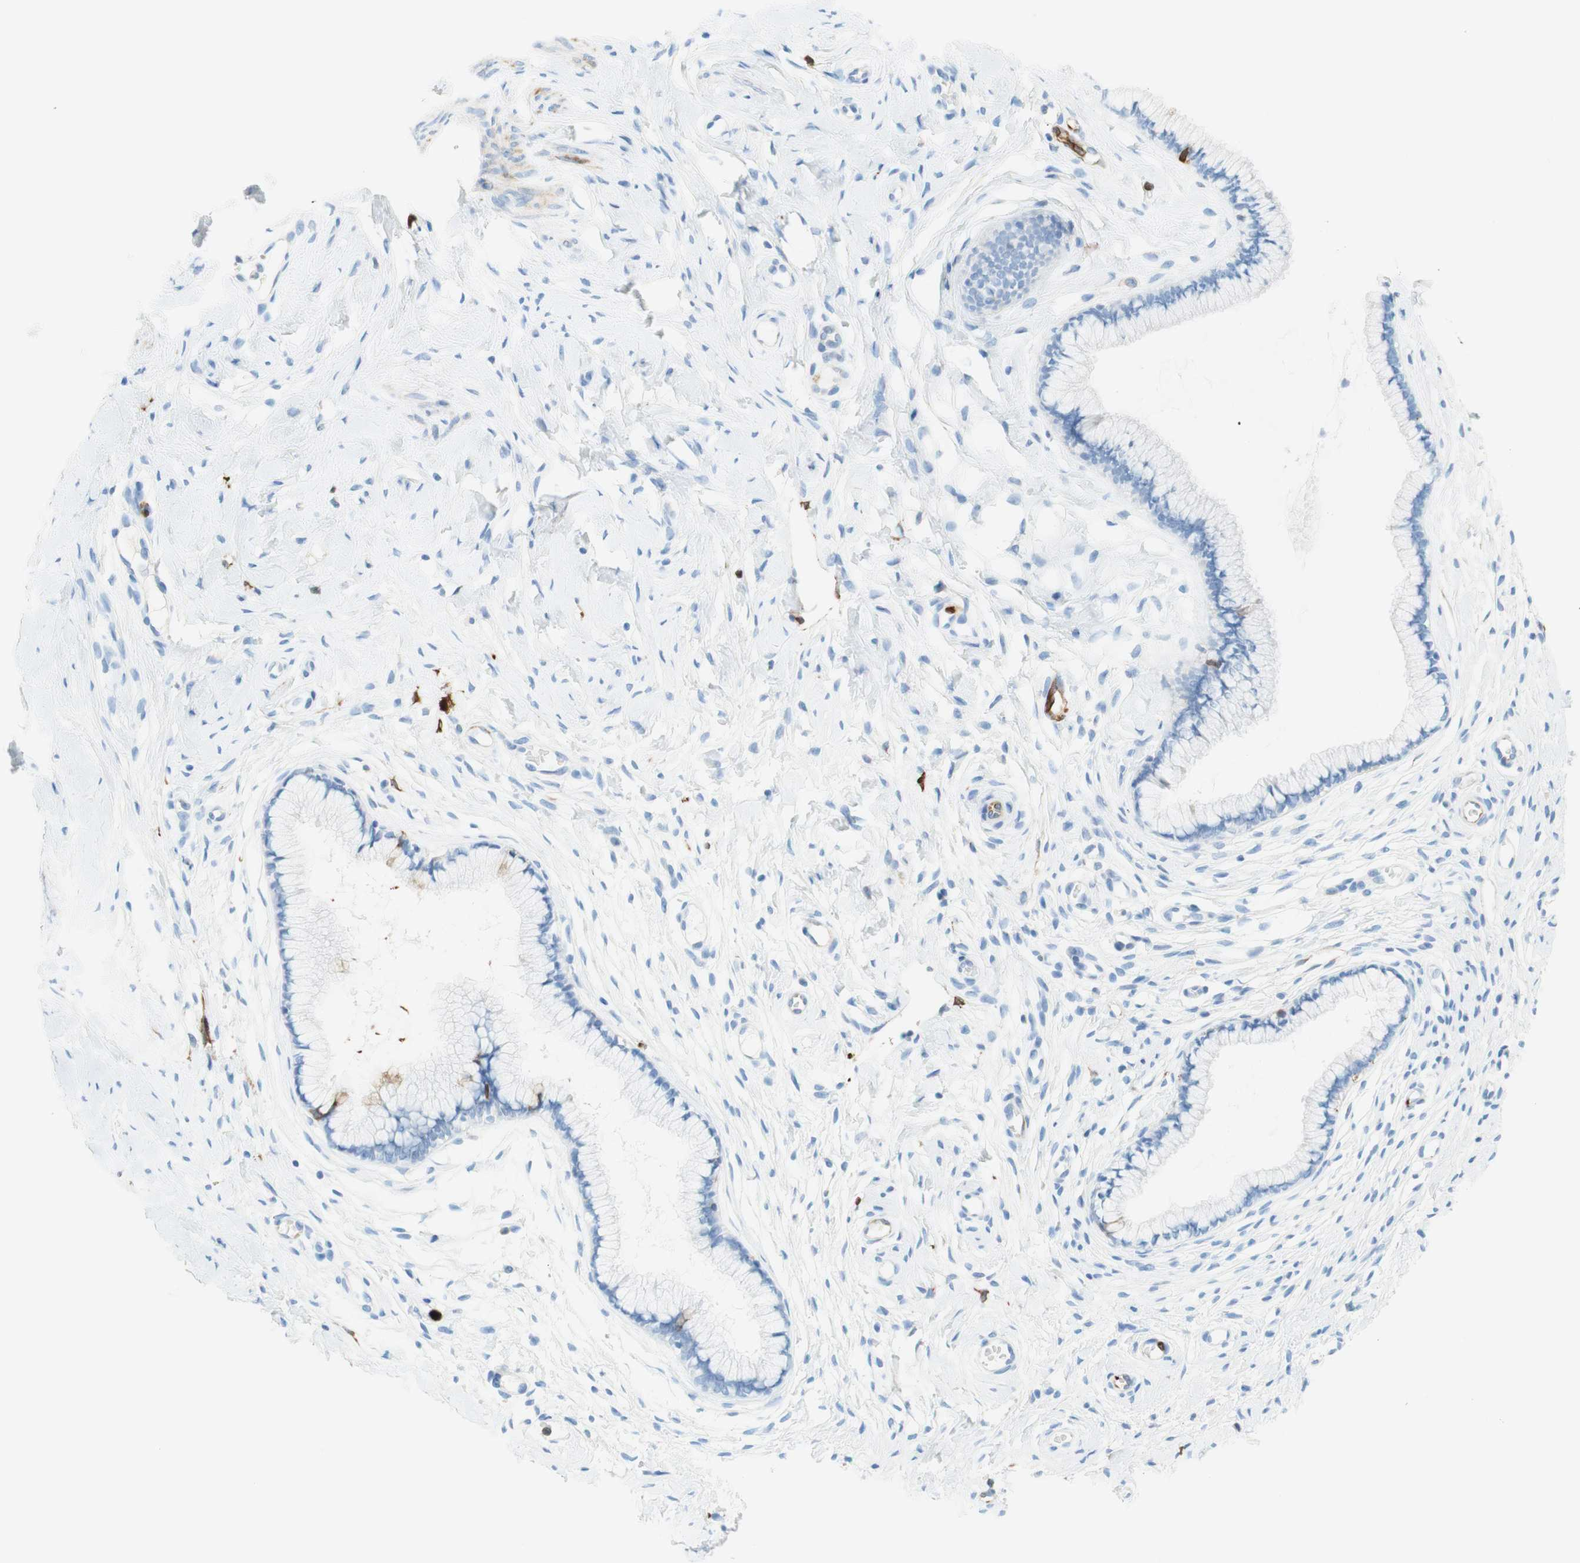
{"staining": {"intensity": "negative", "quantity": "none", "location": "none"}, "tissue": "cervix", "cell_type": "Glandular cells", "image_type": "normal", "snomed": [{"axis": "morphology", "description": "Normal tissue, NOS"}, {"axis": "topography", "description": "Cervix"}], "caption": "A photomicrograph of human cervix is negative for staining in glandular cells. (DAB (3,3'-diaminobenzidine) IHC with hematoxylin counter stain).", "gene": "STMN1", "patient": {"sex": "female", "age": 65}}